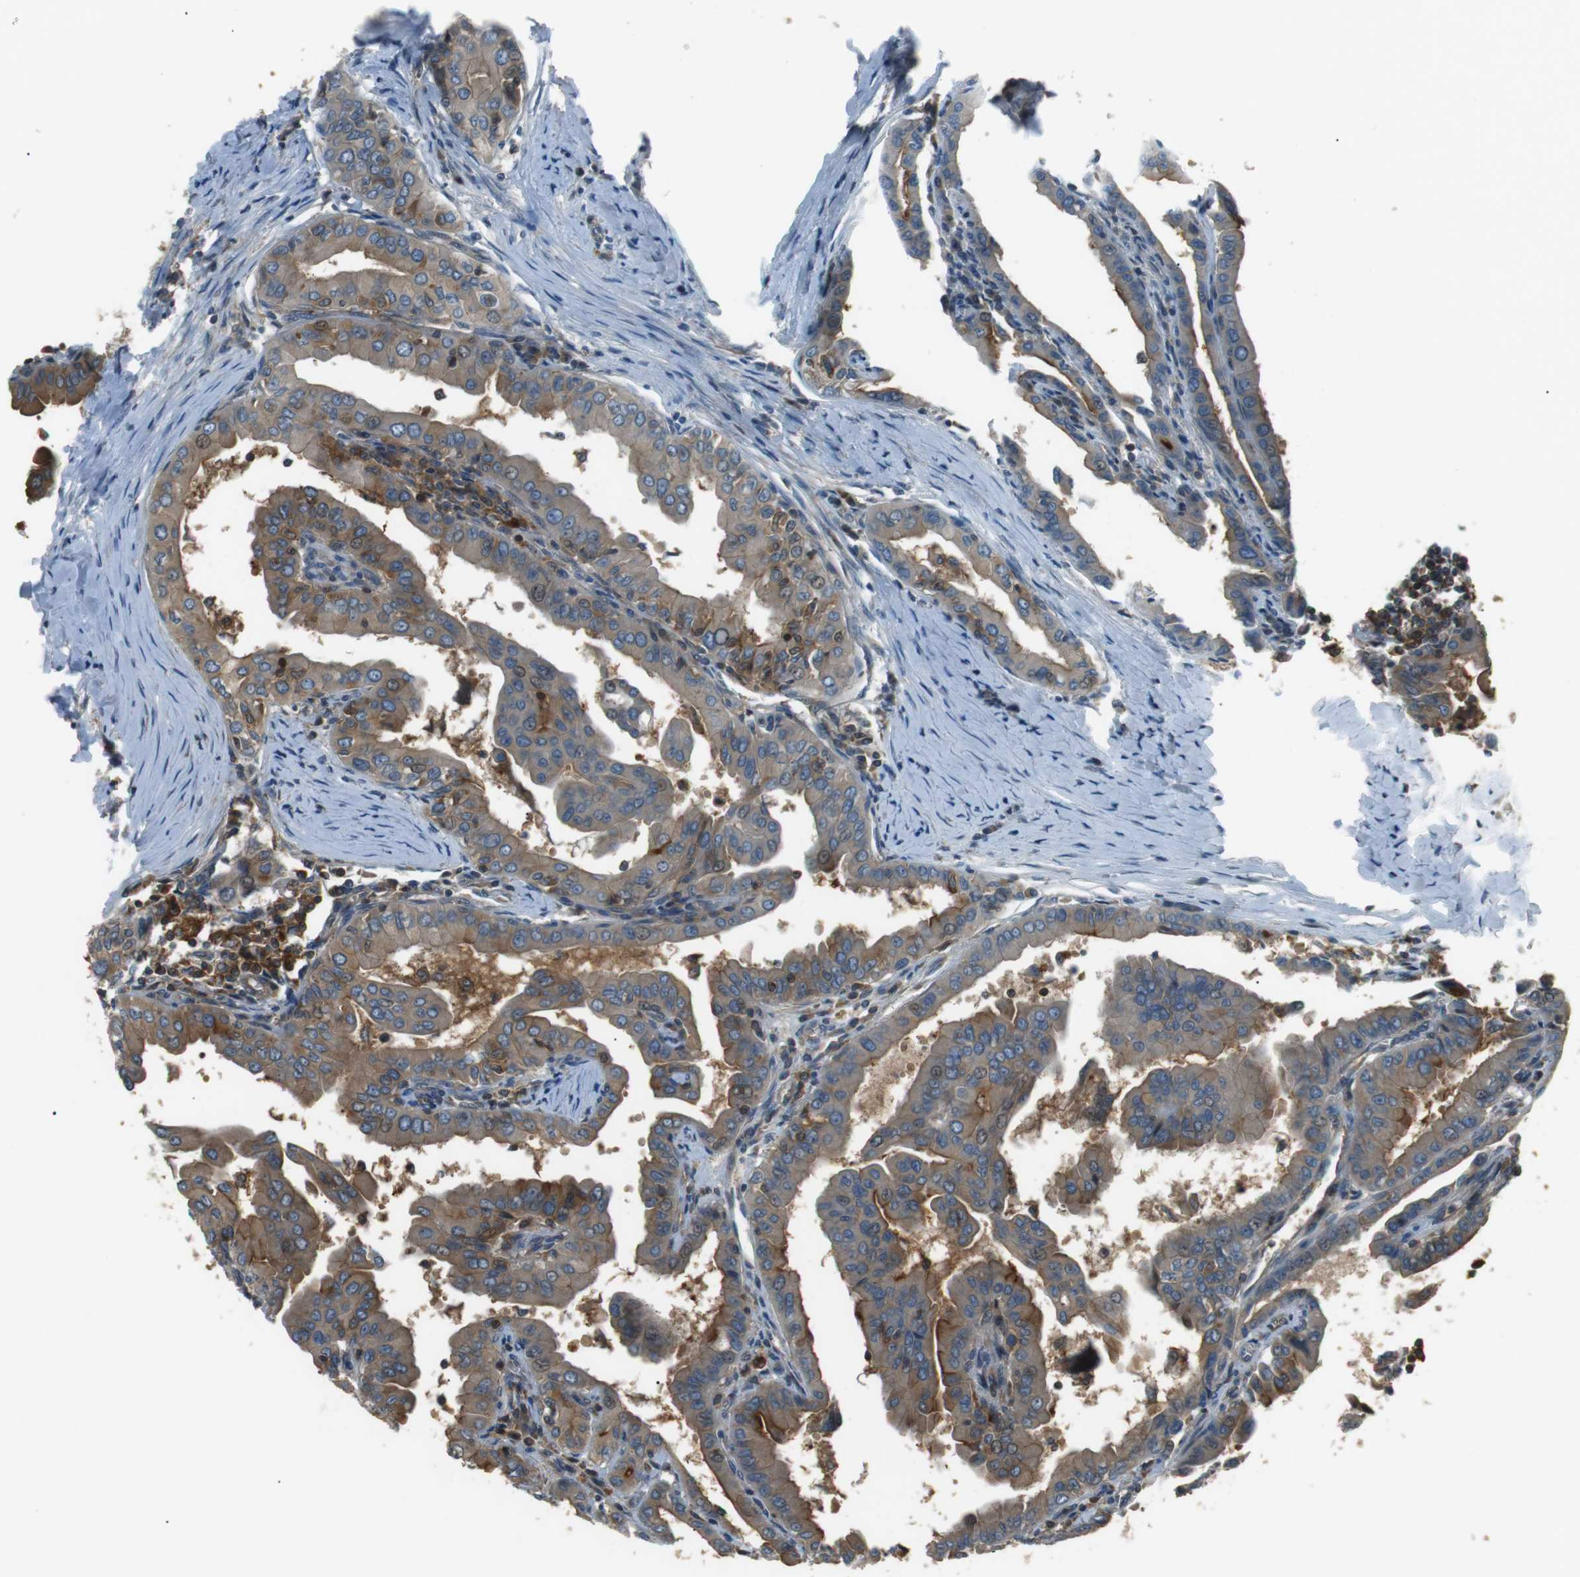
{"staining": {"intensity": "moderate", "quantity": "25%-75%", "location": "cytoplasmic/membranous"}, "tissue": "thyroid cancer", "cell_type": "Tumor cells", "image_type": "cancer", "snomed": [{"axis": "morphology", "description": "Papillary adenocarcinoma, NOS"}, {"axis": "topography", "description": "Thyroid gland"}], "caption": "Thyroid cancer was stained to show a protein in brown. There is medium levels of moderate cytoplasmic/membranous staining in approximately 25%-75% of tumor cells. (Stains: DAB in brown, nuclei in blue, Microscopy: brightfield microscopy at high magnification).", "gene": "GPR161", "patient": {"sex": "male", "age": 33}}